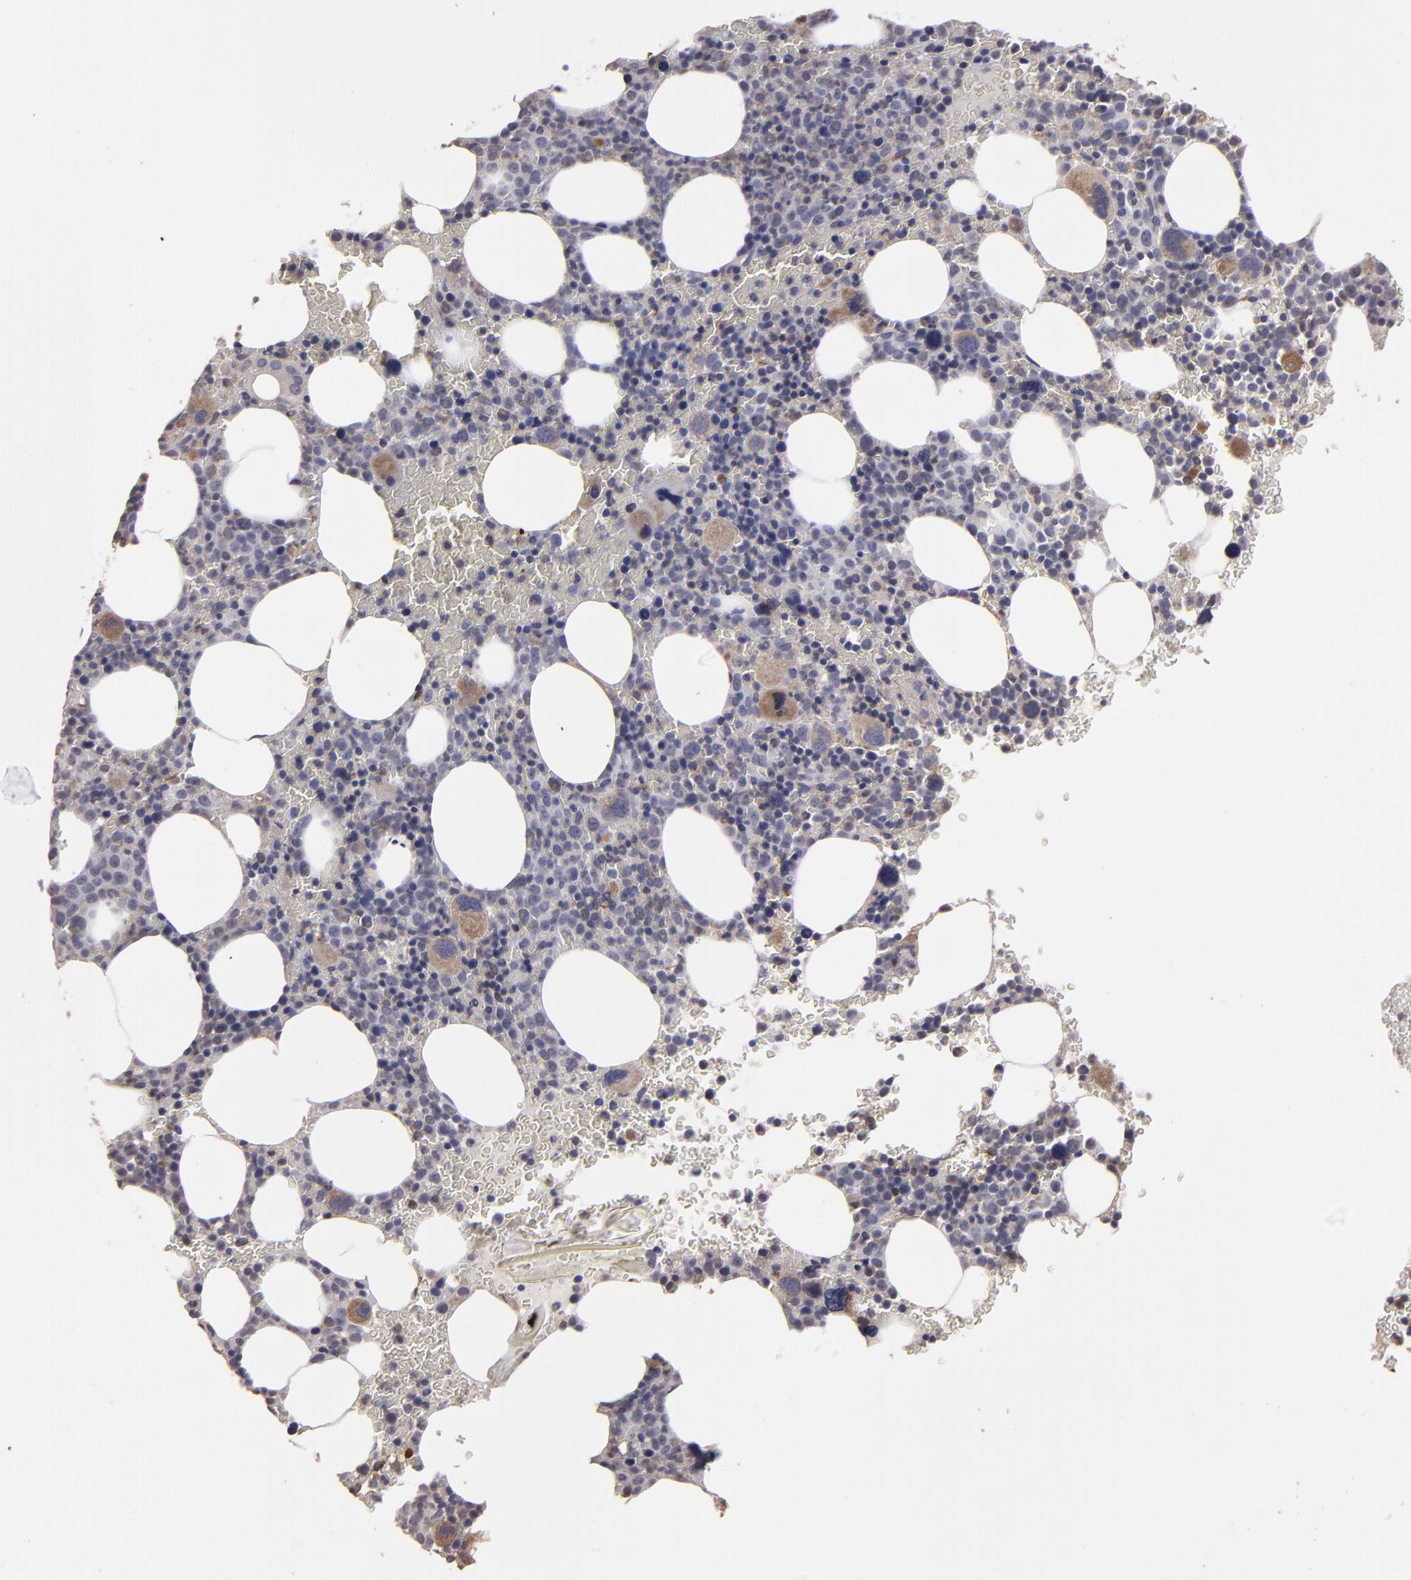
{"staining": {"intensity": "moderate", "quantity": "<25%", "location": "cytoplasmic/membranous"}, "tissue": "bone marrow", "cell_type": "Hematopoietic cells", "image_type": "normal", "snomed": [{"axis": "morphology", "description": "Normal tissue, NOS"}, {"axis": "topography", "description": "Bone marrow"}], "caption": "High-magnification brightfield microscopy of unremarkable bone marrow stained with DAB (3,3'-diaminobenzidine) (brown) and counterstained with hematoxylin (blue). hematopoietic cells exhibit moderate cytoplasmic/membranous expression is identified in about<25% of cells.", "gene": "CD55", "patient": {"sex": "male", "age": 68}}